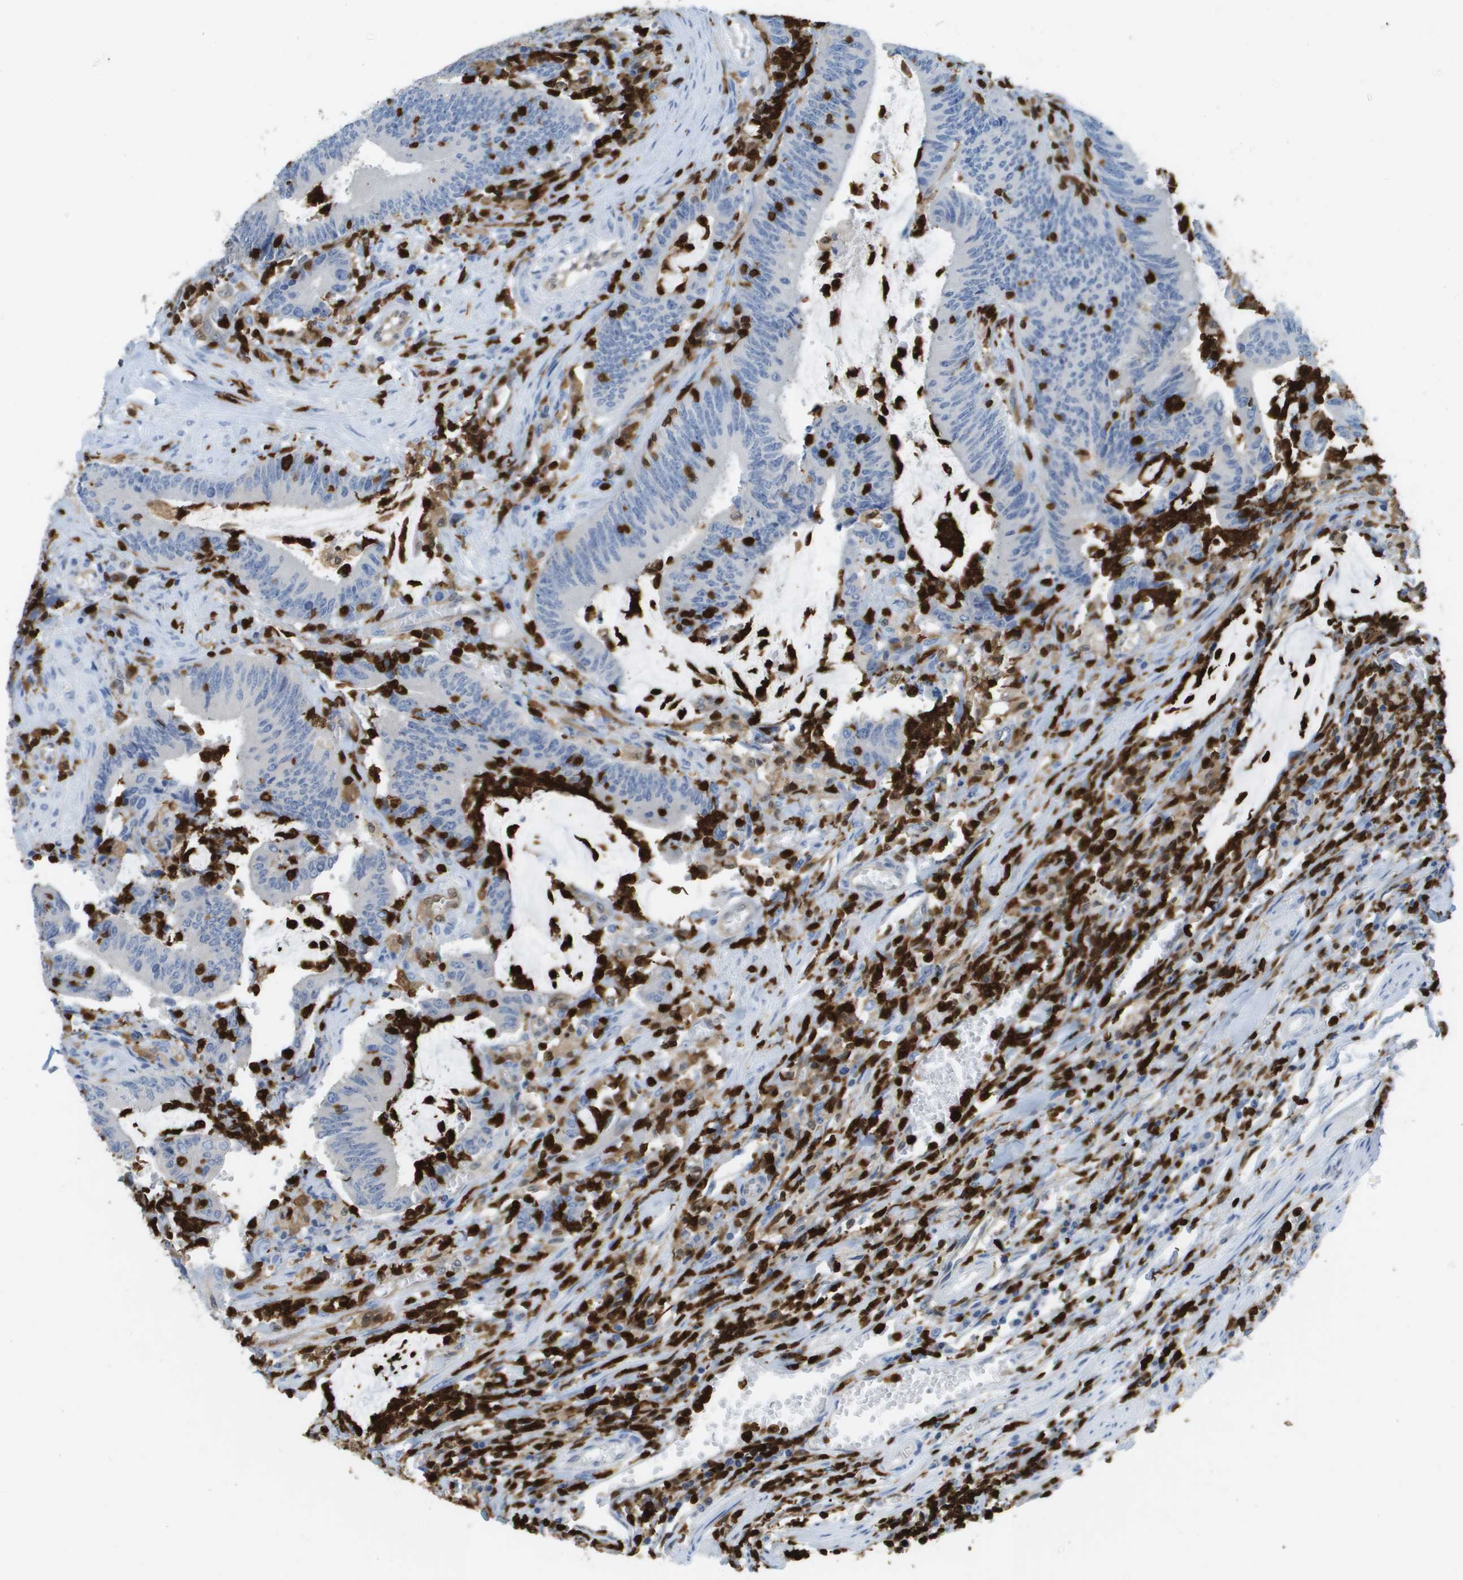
{"staining": {"intensity": "negative", "quantity": "none", "location": "none"}, "tissue": "colorectal cancer", "cell_type": "Tumor cells", "image_type": "cancer", "snomed": [{"axis": "morphology", "description": "Normal tissue, NOS"}, {"axis": "morphology", "description": "Adenocarcinoma, NOS"}, {"axis": "topography", "description": "Rectum"}], "caption": "Tumor cells show no significant protein expression in adenocarcinoma (colorectal). Brightfield microscopy of immunohistochemistry stained with DAB (3,3'-diaminobenzidine) (brown) and hematoxylin (blue), captured at high magnification.", "gene": "DOCK5", "patient": {"sex": "female", "age": 66}}